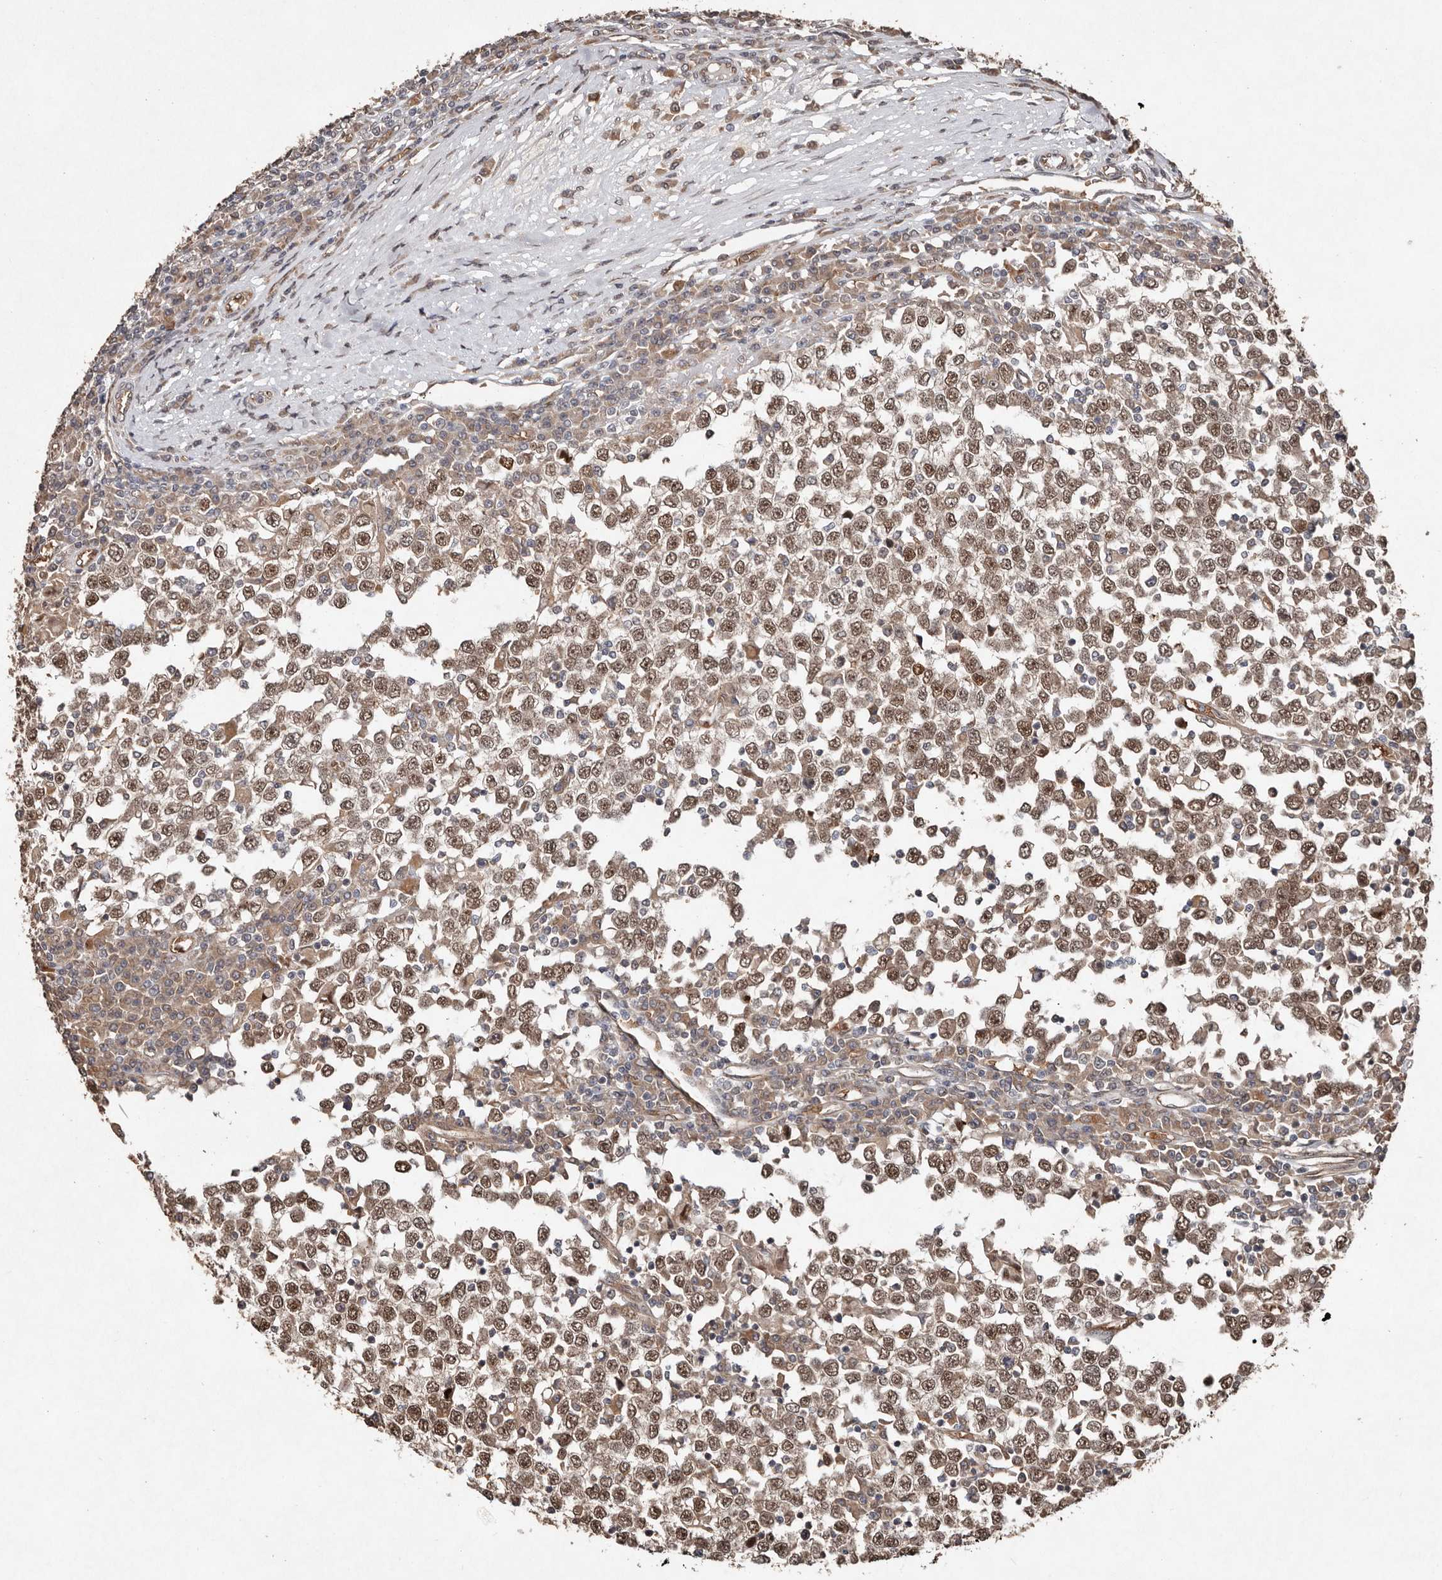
{"staining": {"intensity": "moderate", "quantity": ">75%", "location": "nuclear"}, "tissue": "testis cancer", "cell_type": "Tumor cells", "image_type": "cancer", "snomed": [{"axis": "morphology", "description": "Seminoma, NOS"}, {"axis": "topography", "description": "Testis"}], "caption": "Seminoma (testis) stained with immunohistochemistry displays moderate nuclear positivity in approximately >75% of tumor cells.", "gene": "DIP2C", "patient": {"sex": "male", "age": 65}}